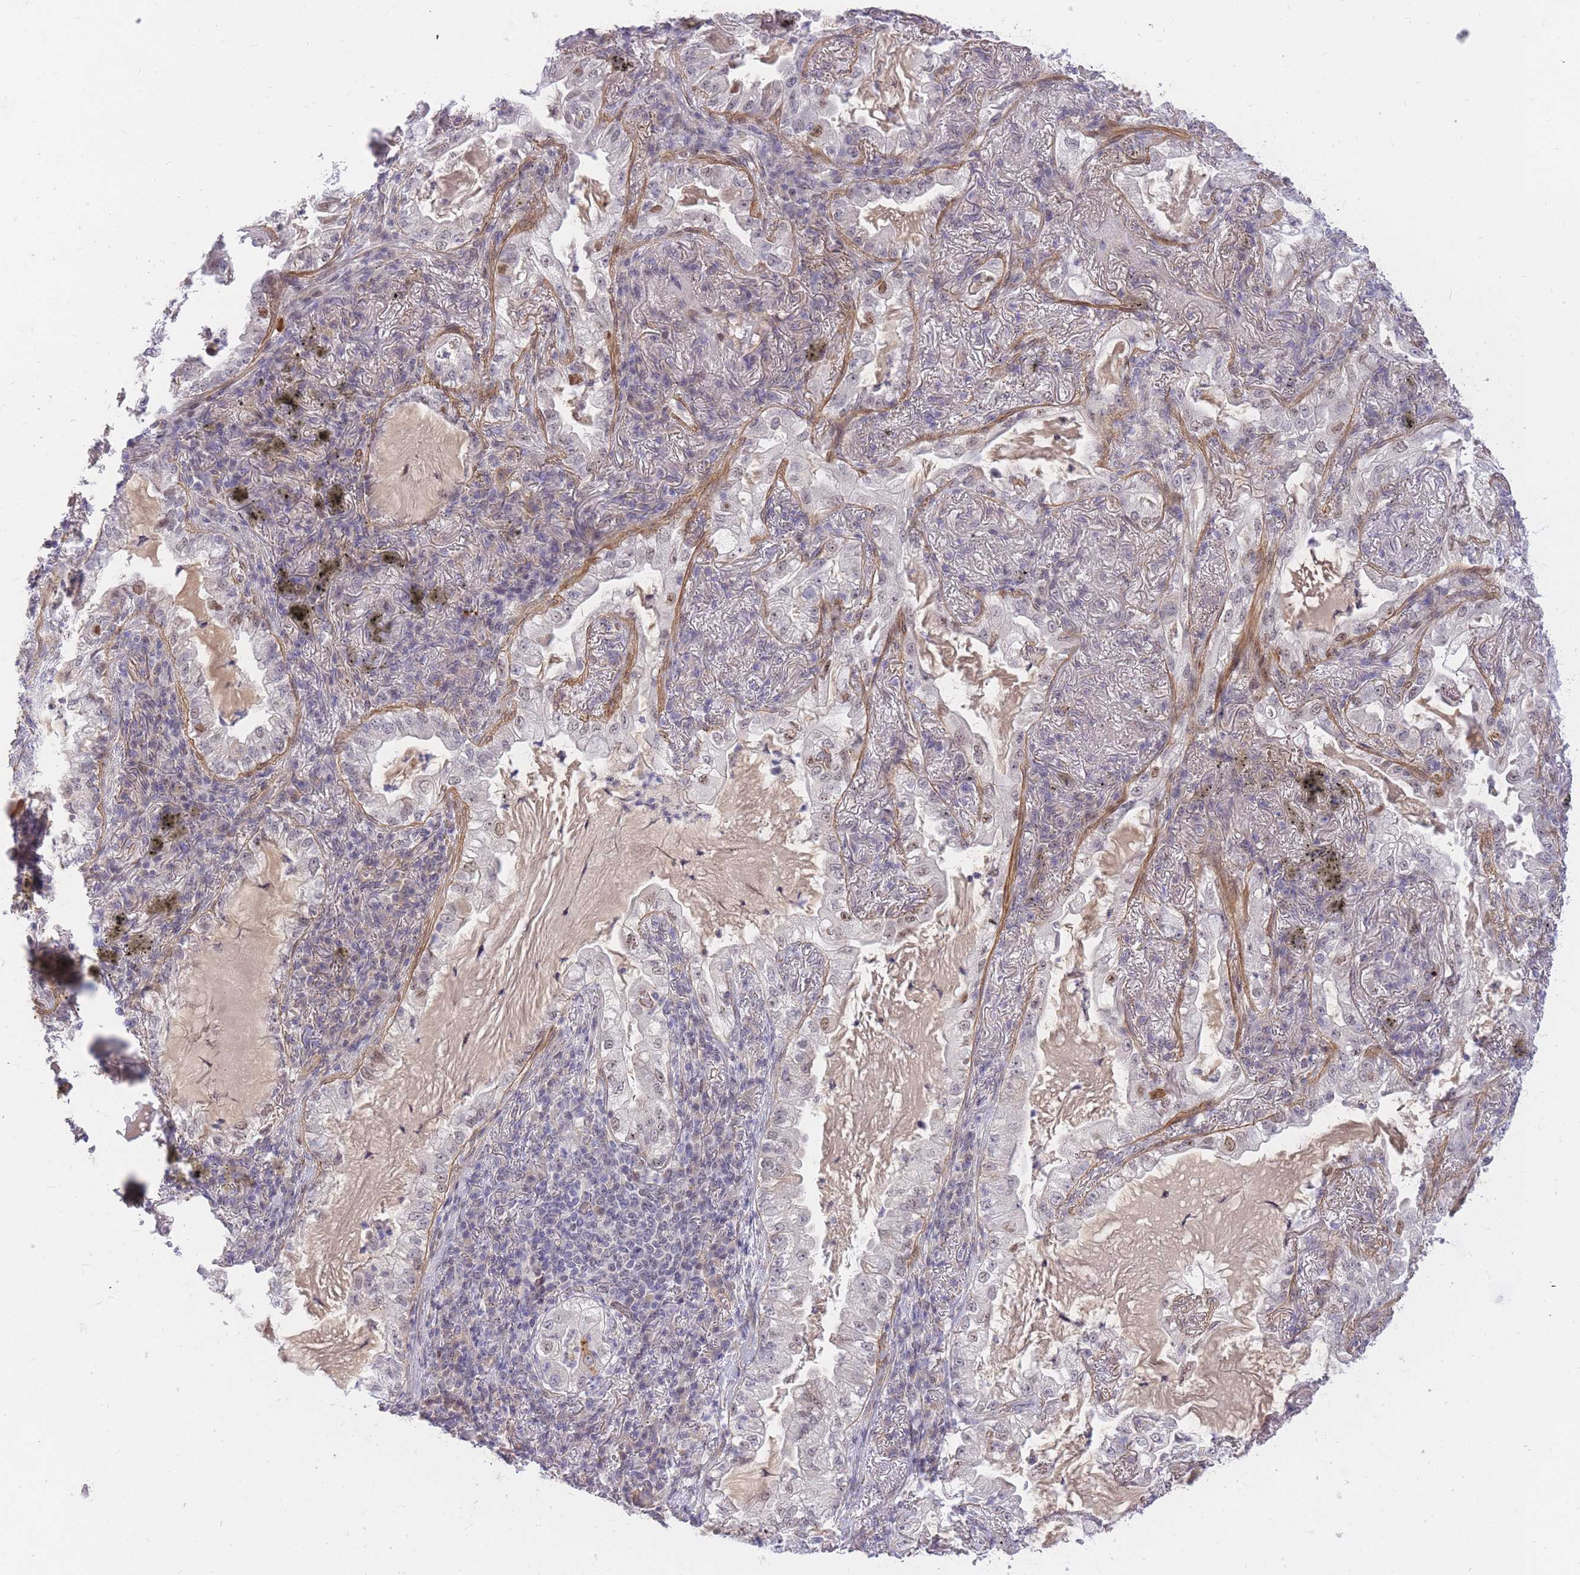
{"staining": {"intensity": "weak", "quantity": "<25%", "location": "nuclear"}, "tissue": "lung cancer", "cell_type": "Tumor cells", "image_type": "cancer", "snomed": [{"axis": "morphology", "description": "Adenocarcinoma, NOS"}, {"axis": "topography", "description": "Lung"}], "caption": "A histopathology image of human lung adenocarcinoma is negative for staining in tumor cells. (IHC, brightfield microscopy, high magnification).", "gene": "TLE2", "patient": {"sex": "female", "age": 73}}